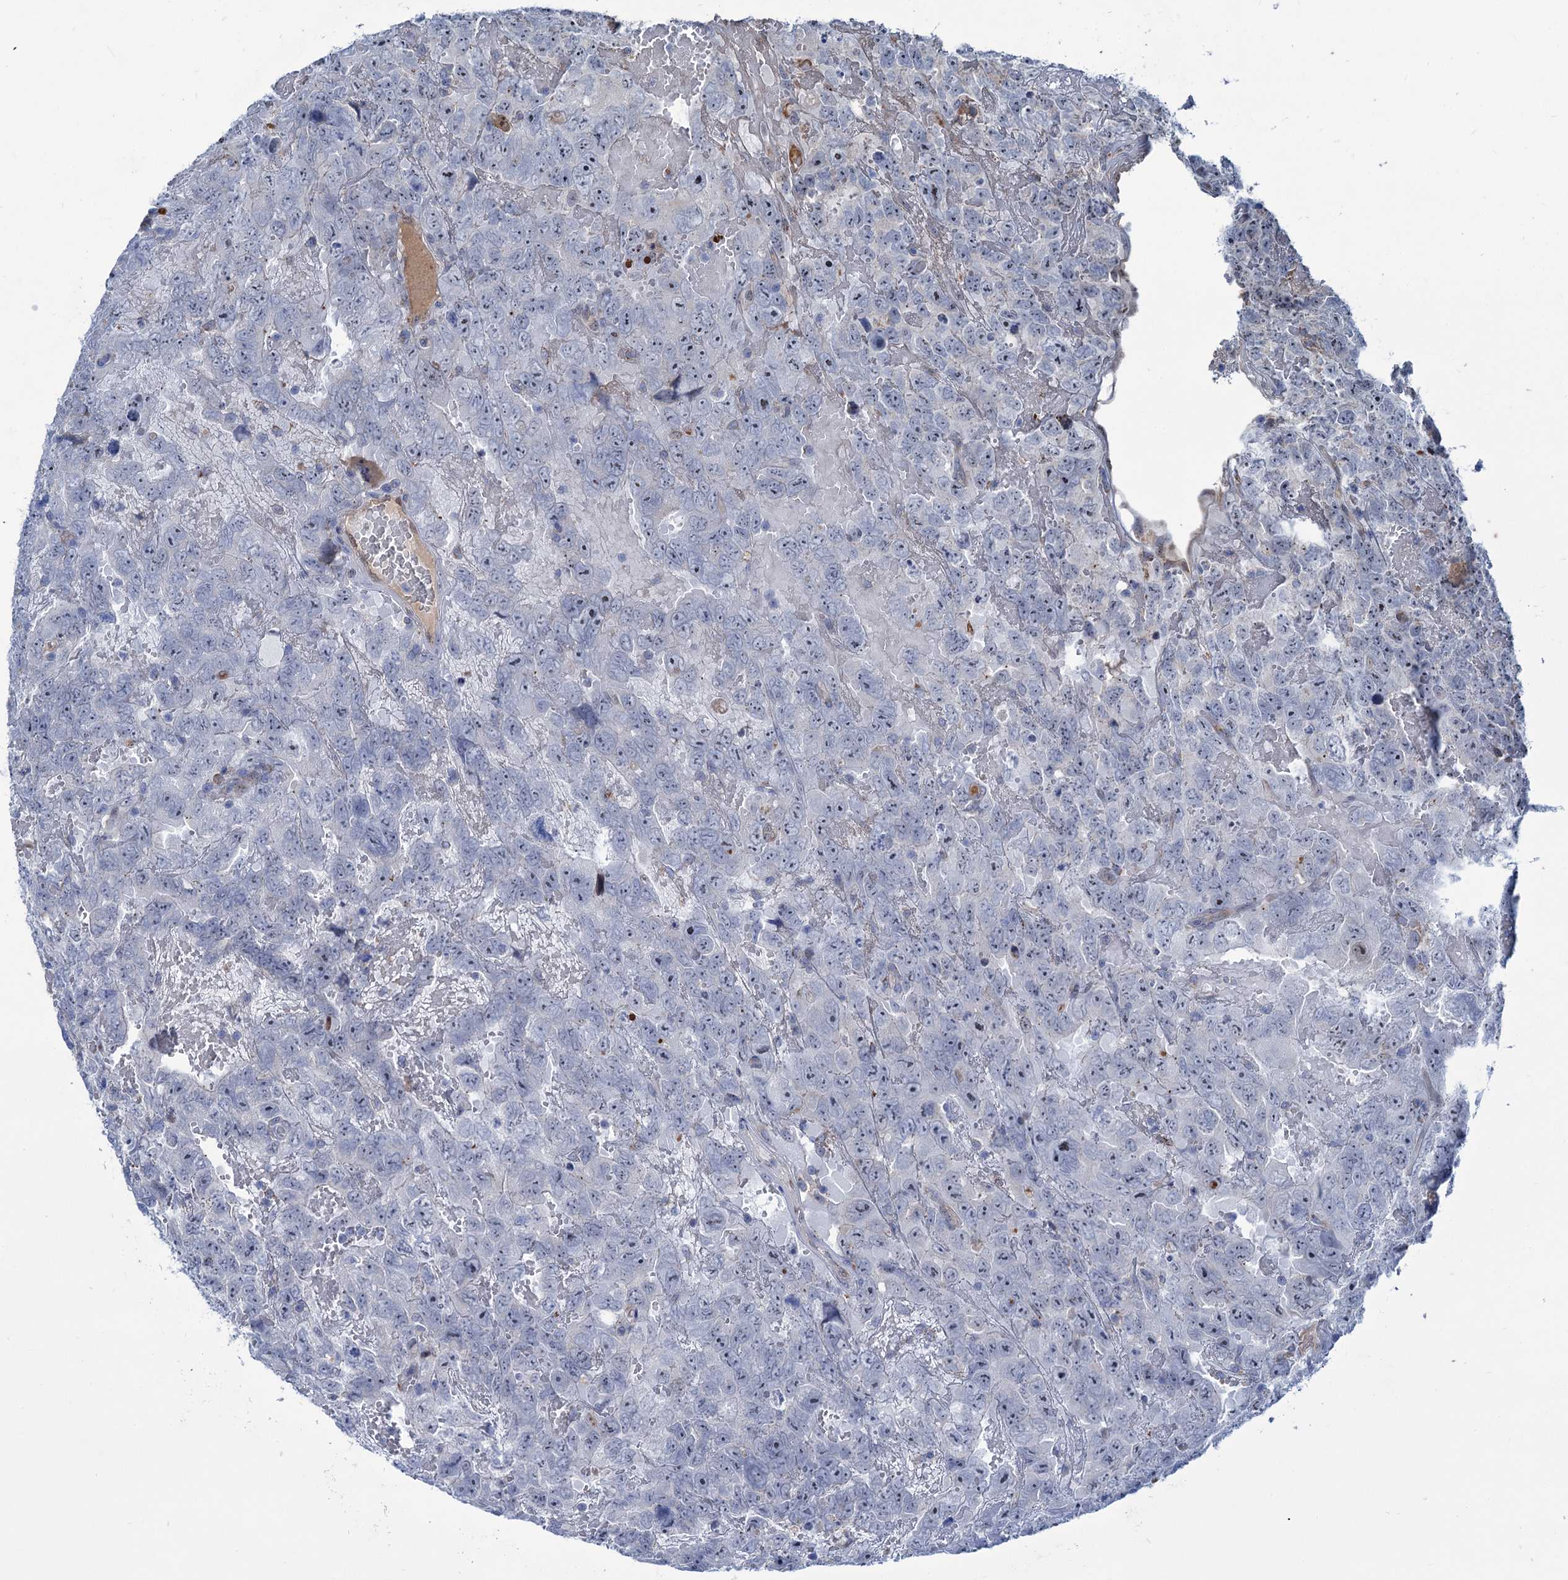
{"staining": {"intensity": "negative", "quantity": "none", "location": "none"}, "tissue": "testis cancer", "cell_type": "Tumor cells", "image_type": "cancer", "snomed": [{"axis": "morphology", "description": "Carcinoma, Embryonal, NOS"}, {"axis": "topography", "description": "Testis"}], "caption": "This is an IHC photomicrograph of human testis cancer (embryonal carcinoma). There is no staining in tumor cells.", "gene": "LPIN1", "patient": {"sex": "male", "age": 45}}